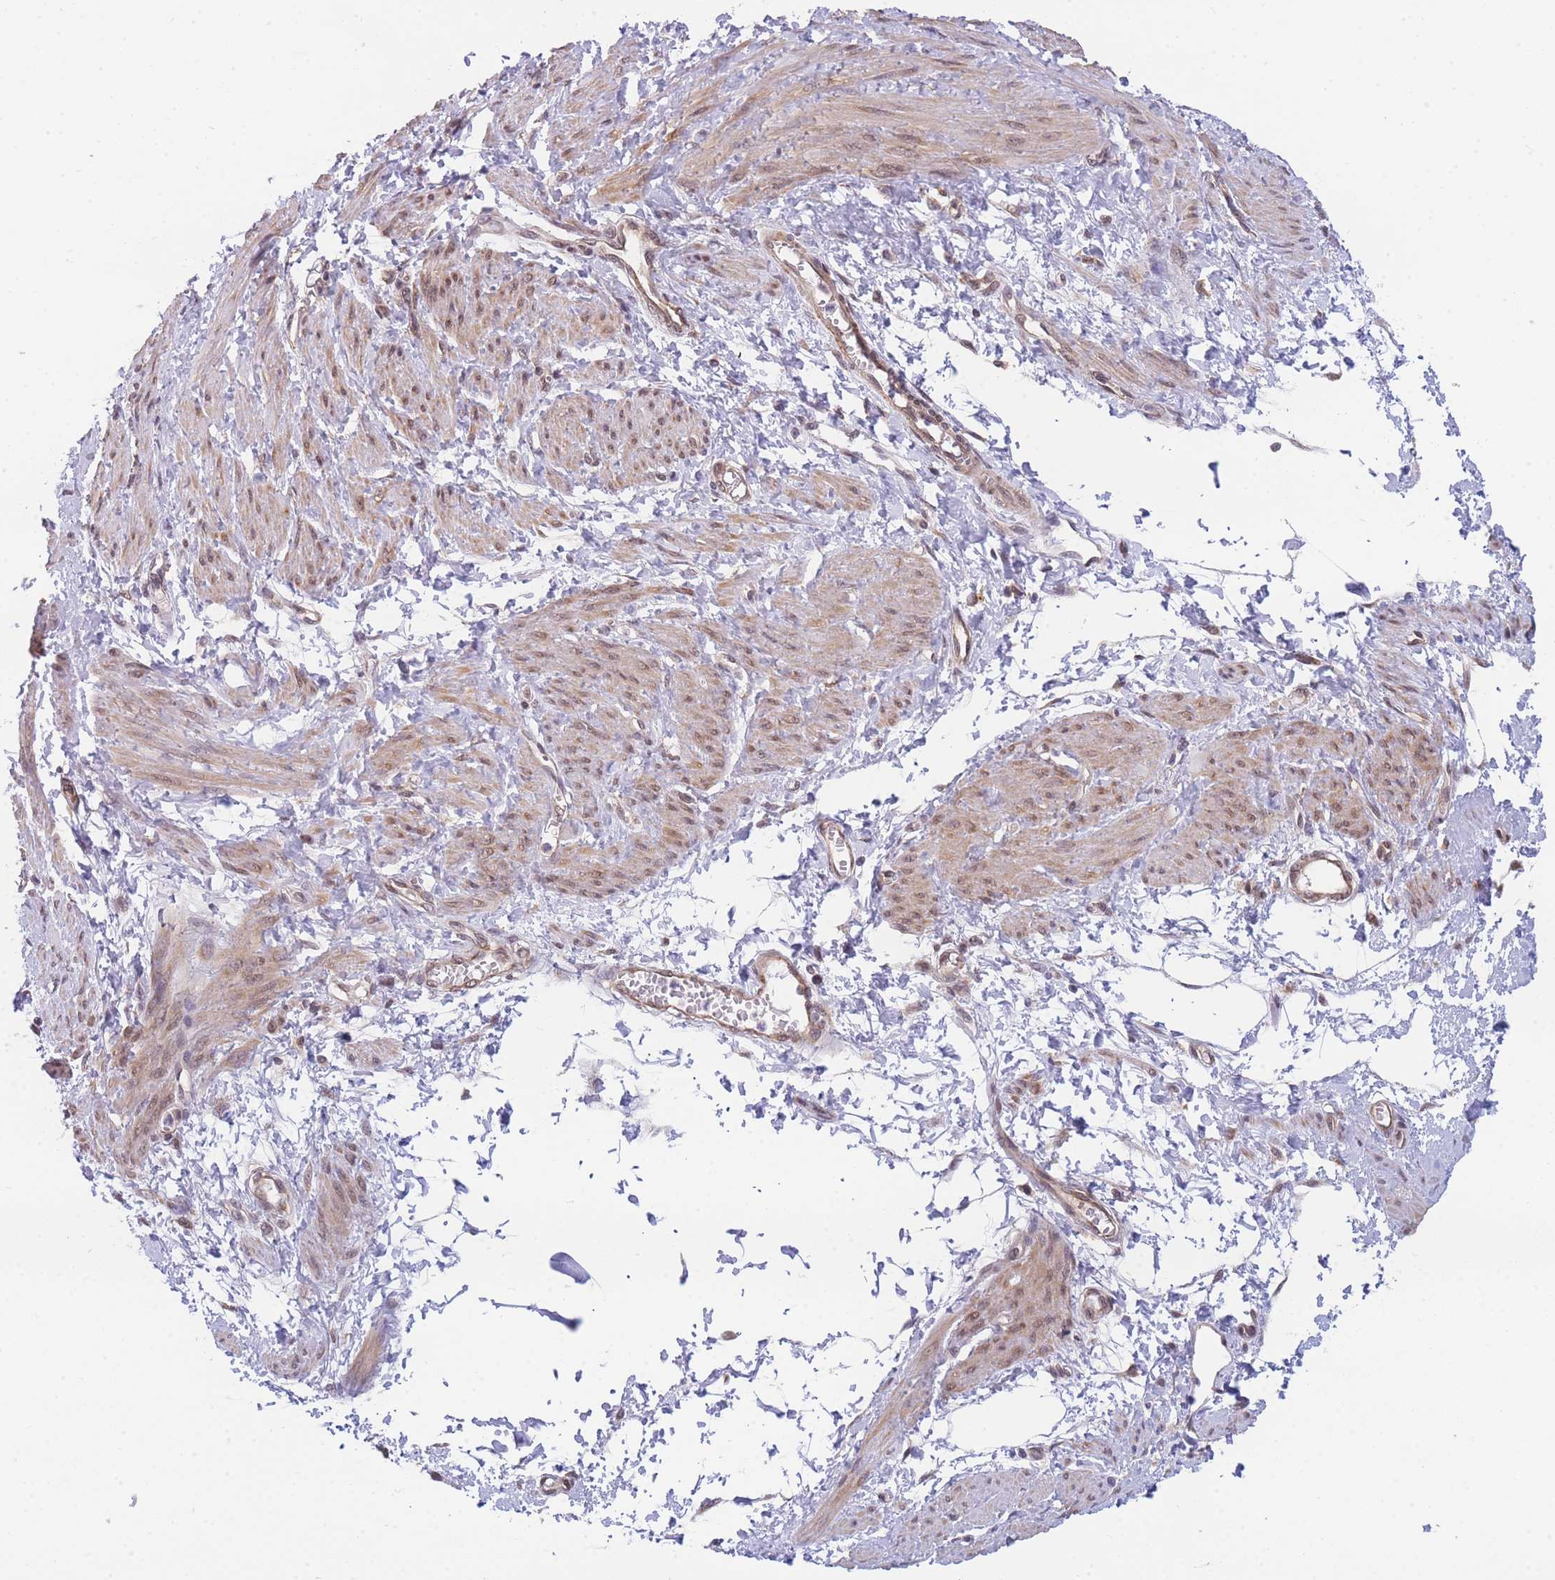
{"staining": {"intensity": "weak", "quantity": "25%-75%", "location": "cytoplasmic/membranous,nuclear"}, "tissue": "smooth muscle", "cell_type": "Smooth muscle cells", "image_type": "normal", "snomed": [{"axis": "morphology", "description": "Normal tissue, NOS"}, {"axis": "topography", "description": "Smooth muscle"}, {"axis": "topography", "description": "Uterus"}], "caption": "Immunohistochemistry of unremarkable smooth muscle demonstrates low levels of weak cytoplasmic/membranous,nuclear positivity in approximately 25%-75% of smooth muscle cells.", "gene": "ENSG00000276345", "patient": {"sex": "female", "age": 39}}